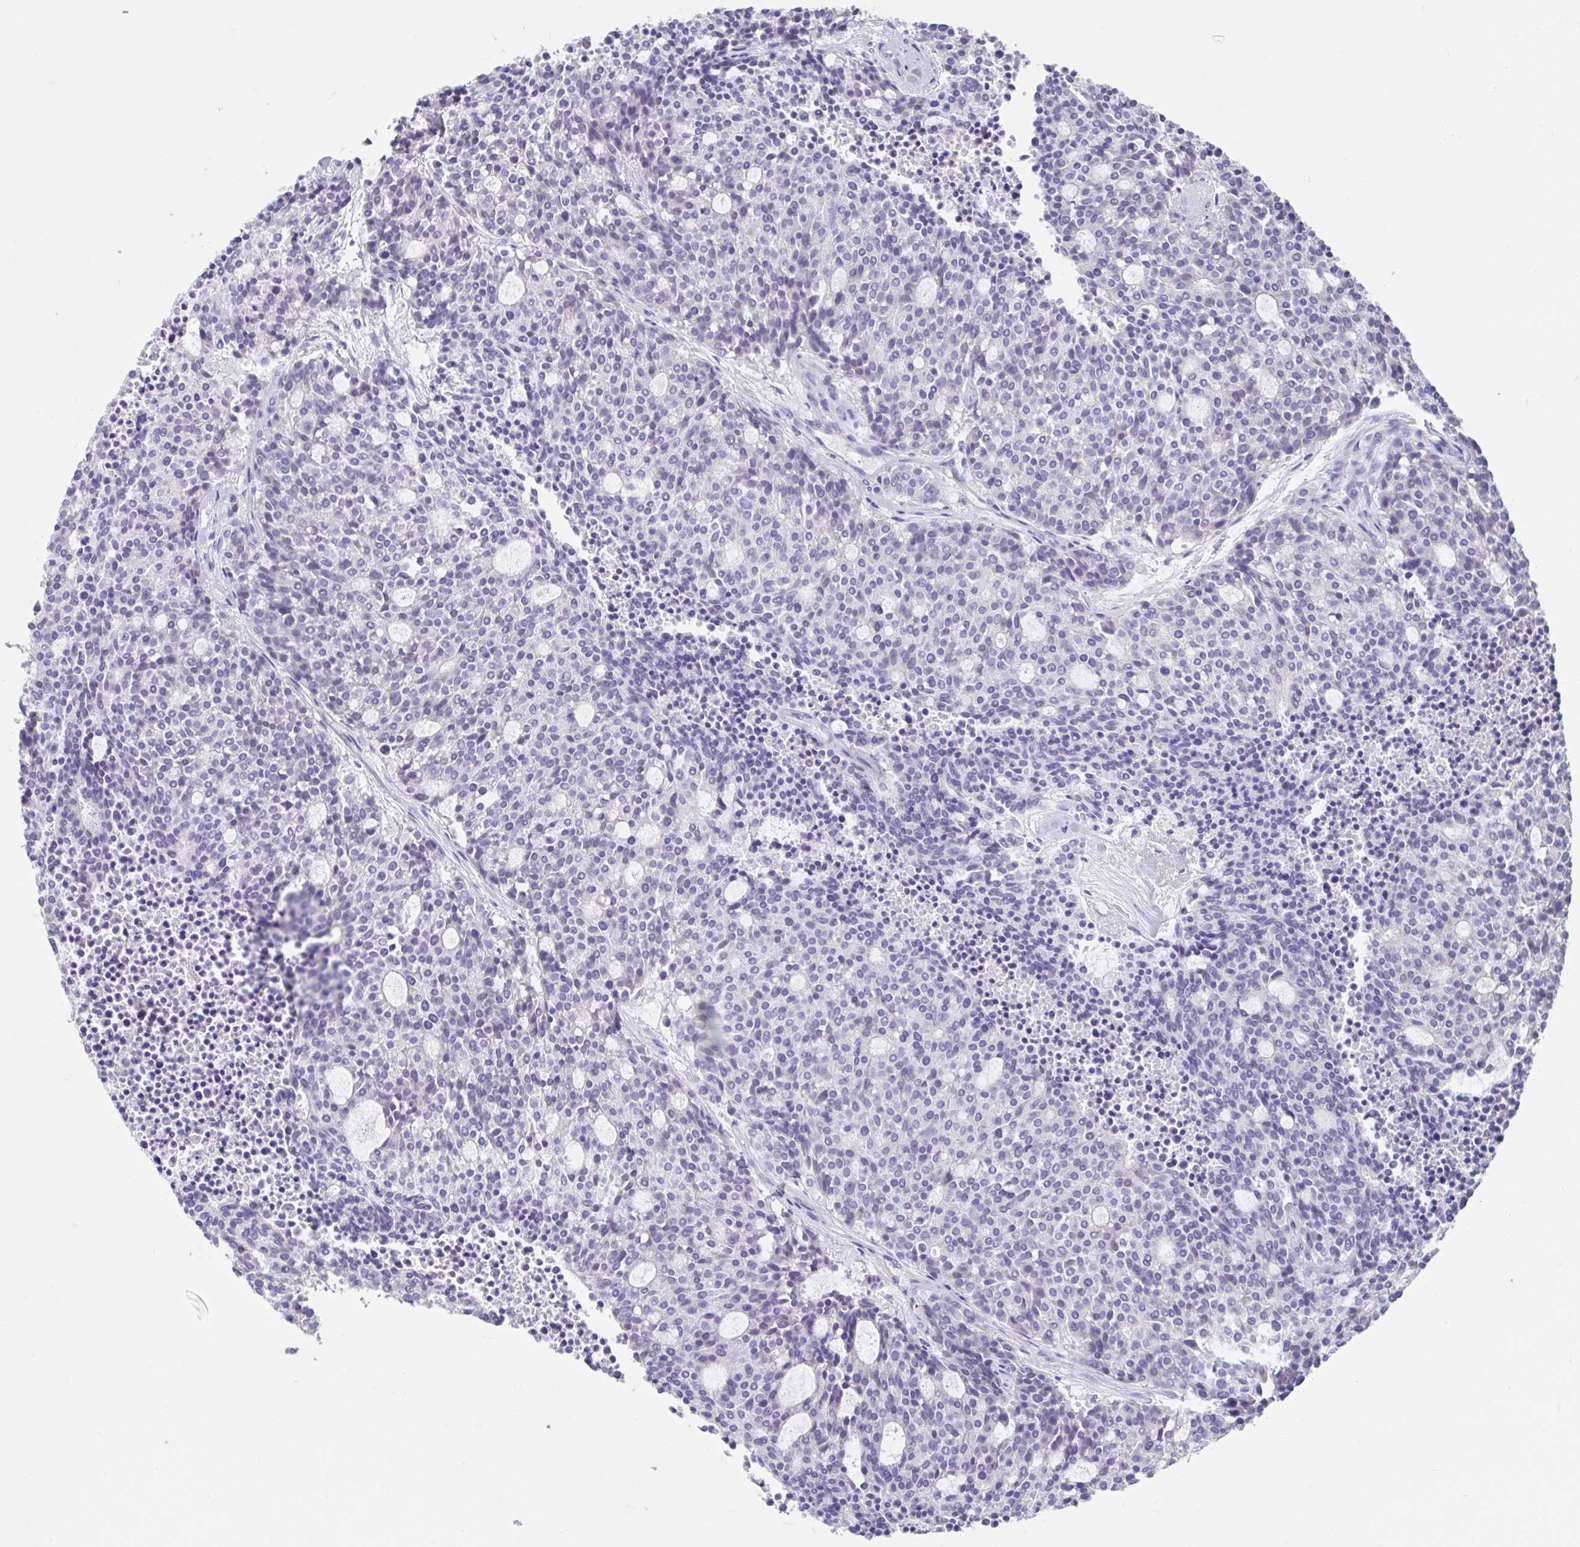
{"staining": {"intensity": "negative", "quantity": "none", "location": "none"}, "tissue": "carcinoid", "cell_type": "Tumor cells", "image_type": "cancer", "snomed": [{"axis": "morphology", "description": "Carcinoid, malignant, NOS"}, {"axis": "topography", "description": "Pancreas"}], "caption": "DAB (3,3'-diaminobenzidine) immunohistochemical staining of carcinoid (malignant) demonstrates no significant positivity in tumor cells.", "gene": "SLC44A4", "patient": {"sex": "female", "age": 54}}